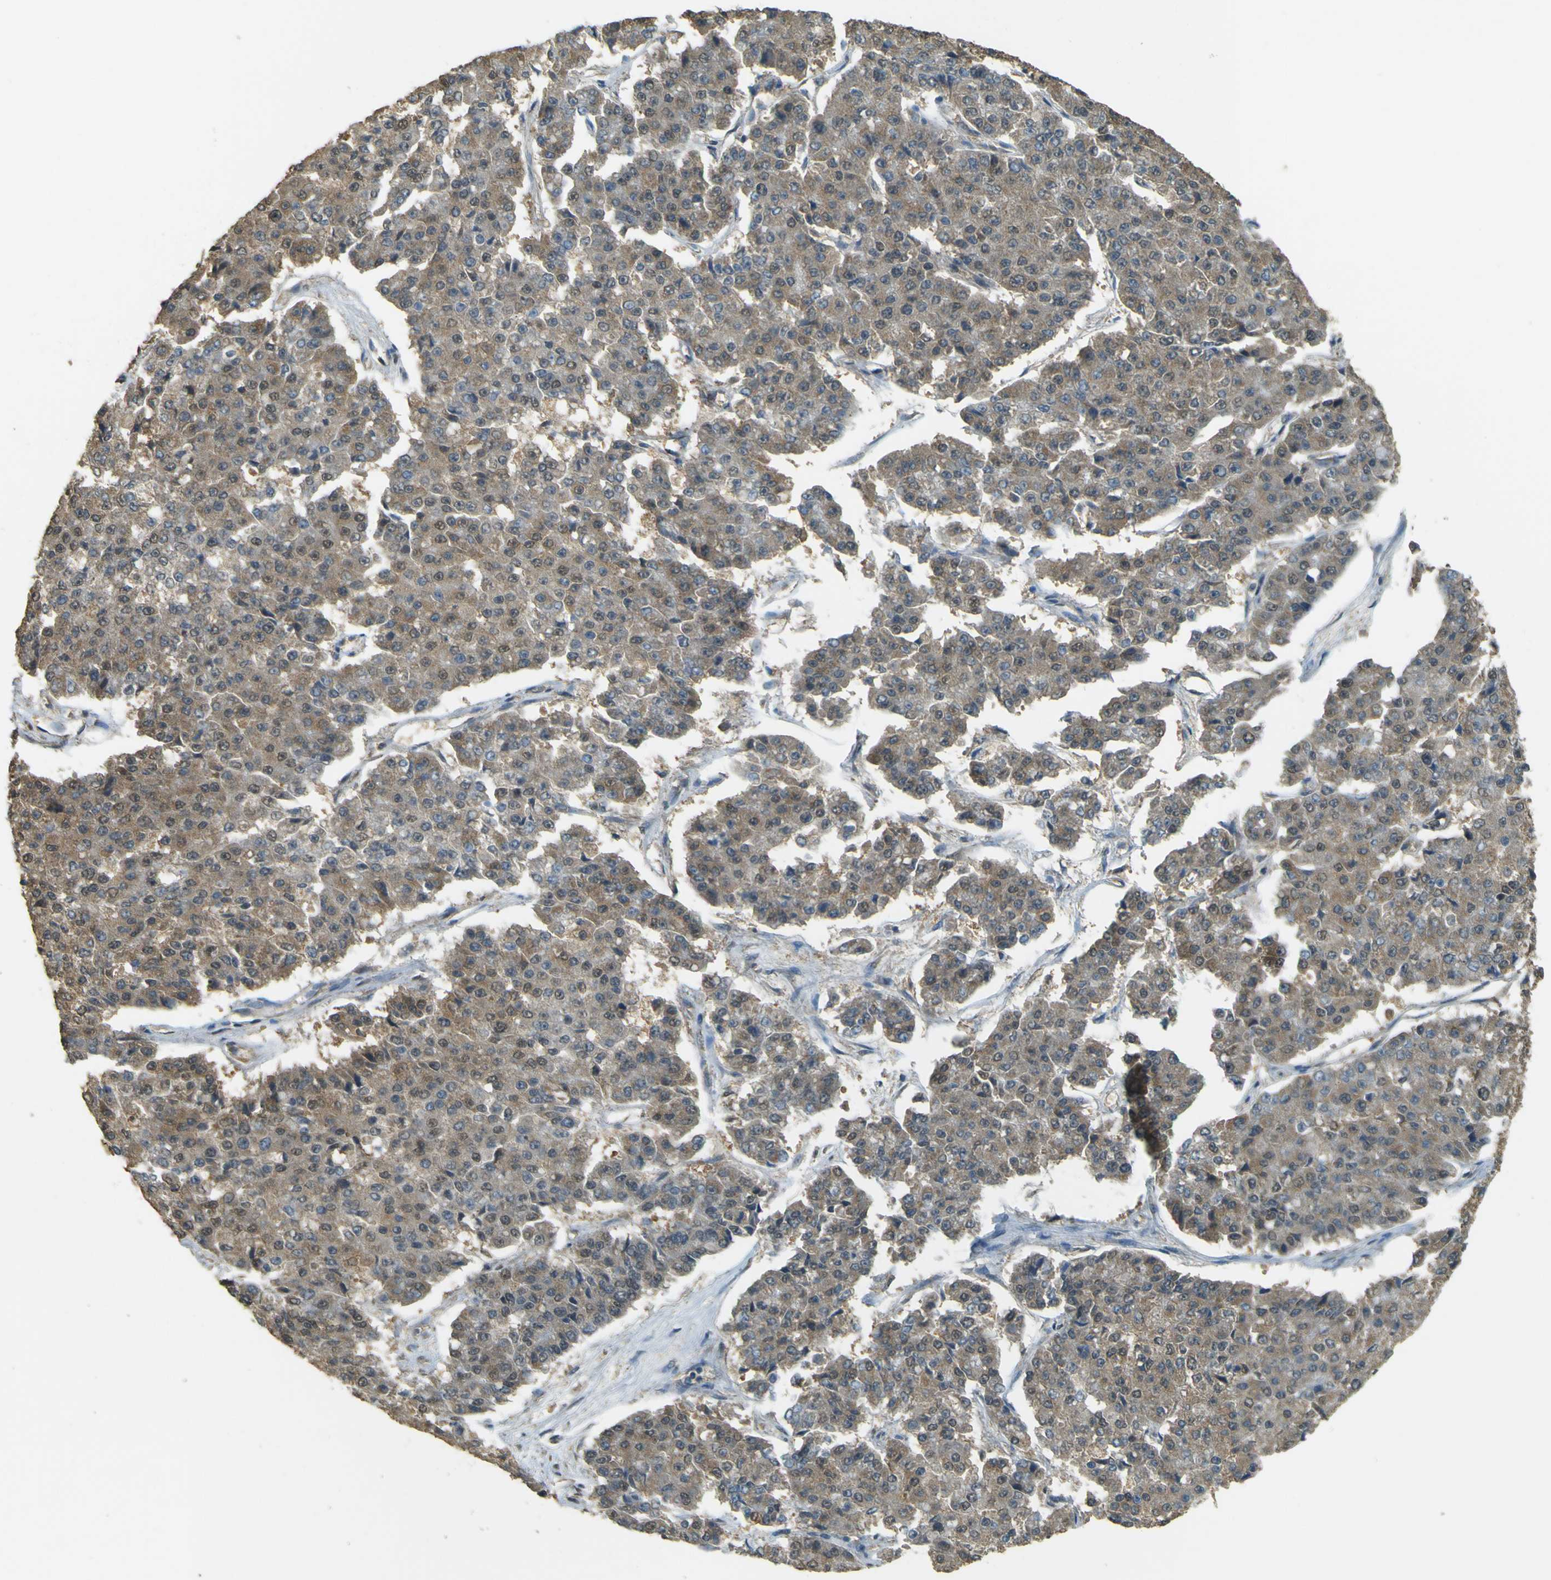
{"staining": {"intensity": "weak", "quantity": ">75%", "location": "cytoplasmic/membranous"}, "tissue": "pancreatic cancer", "cell_type": "Tumor cells", "image_type": "cancer", "snomed": [{"axis": "morphology", "description": "Adenocarcinoma, NOS"}, {"axis": "topography", "description": "Pancreas"}], "caption": "Immunohistochemistry (IHC) image of human pancreatic adenocarcinoma stained for a protein (brown), which shows low levels of weak cytoplasmic/membranous staining in about >75% of tumor cells.", "gene": "GOLGA1", "patient": {"sex": "male", "age": 50}}